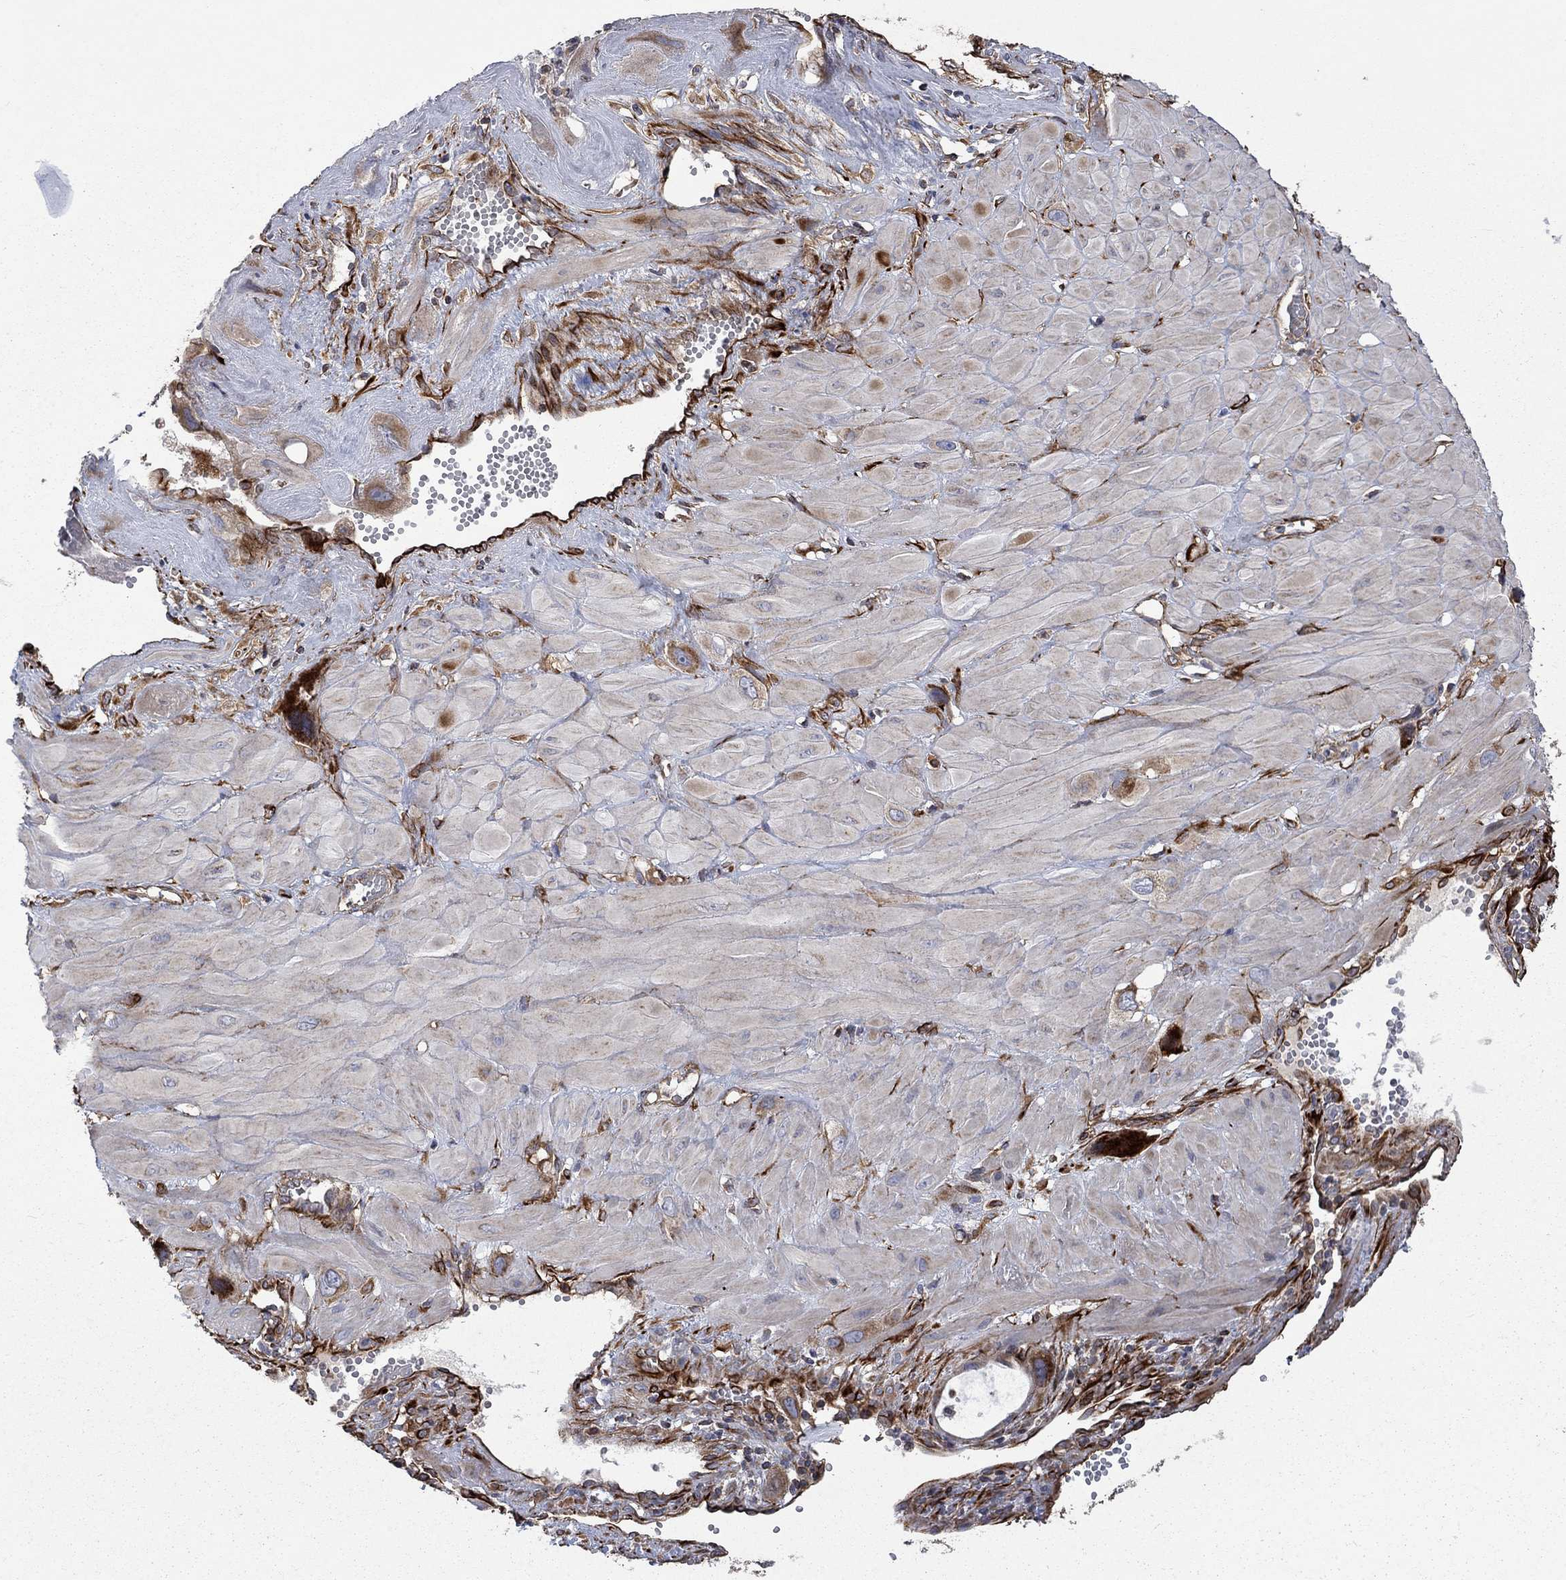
{"staining": {"intensity": "moderate", "quantity": "25%-75%", "location": "cytoplasmic/membranous"}, "tissue": "cervical cancer", "cell_type": "Tumor cells", "image_type": "cancer", "snomed": [{"axis": "morphology", "description": "Squamous cell carcinoma, NOS"}, {"axis": "topography", "description": "Cervix"}], "caption": "A brown stain shows moderate cytoplasmic/membranous positivity of a protein in cervical squamous cell carcinoma tumor cells.", "gene": "NDUFC1", "patient": {"sex": "female", "age": 34}}